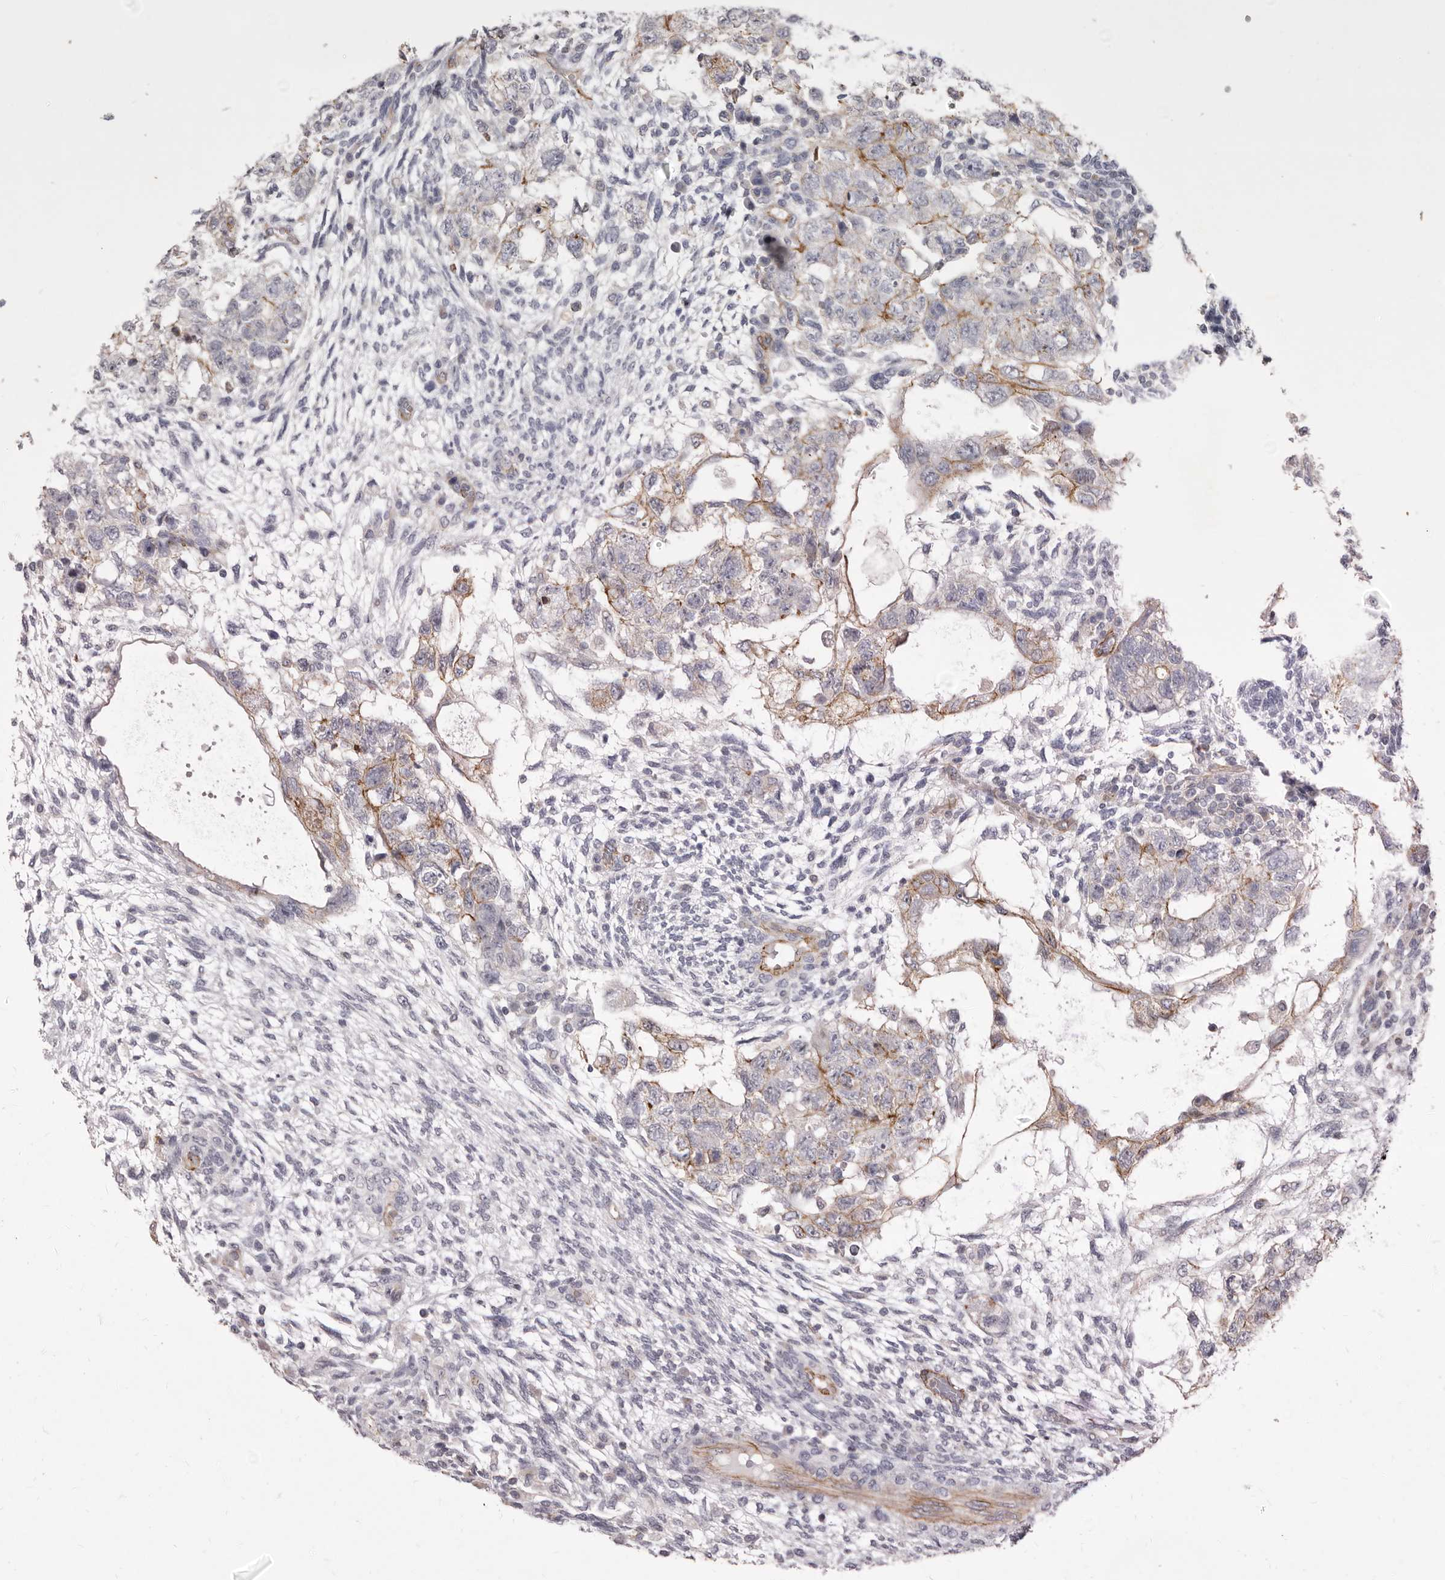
{"staining": {"intensity": "moderate", "quantity": "25%-75%", "location": "cytoplasmic/membranous"}, "tissue": "testis cancer", "cell_type": "Tumor cells", "image_type": "cancer", "snomed": [{"axis": "morphology", "description": "Normal tissue, NOS"}, {"axis": "morphology", "description": "Carcinoma, Embryonal, NOS"}, {"axis": "topography", "description": "Testis"}], "caption": "The photomicrograph exhibits staining of testis cancer (embryonal carcinoma), revealing moderate cytoplasmic/membranous protein expression (brown color) within tumor cells. Using DAB (brown) and hematoxylin (blue) stains, captured at high magnification using brightfield microscopy.", "gene": "P2RX6", "patient": {"sex": "male", "age": 36}}